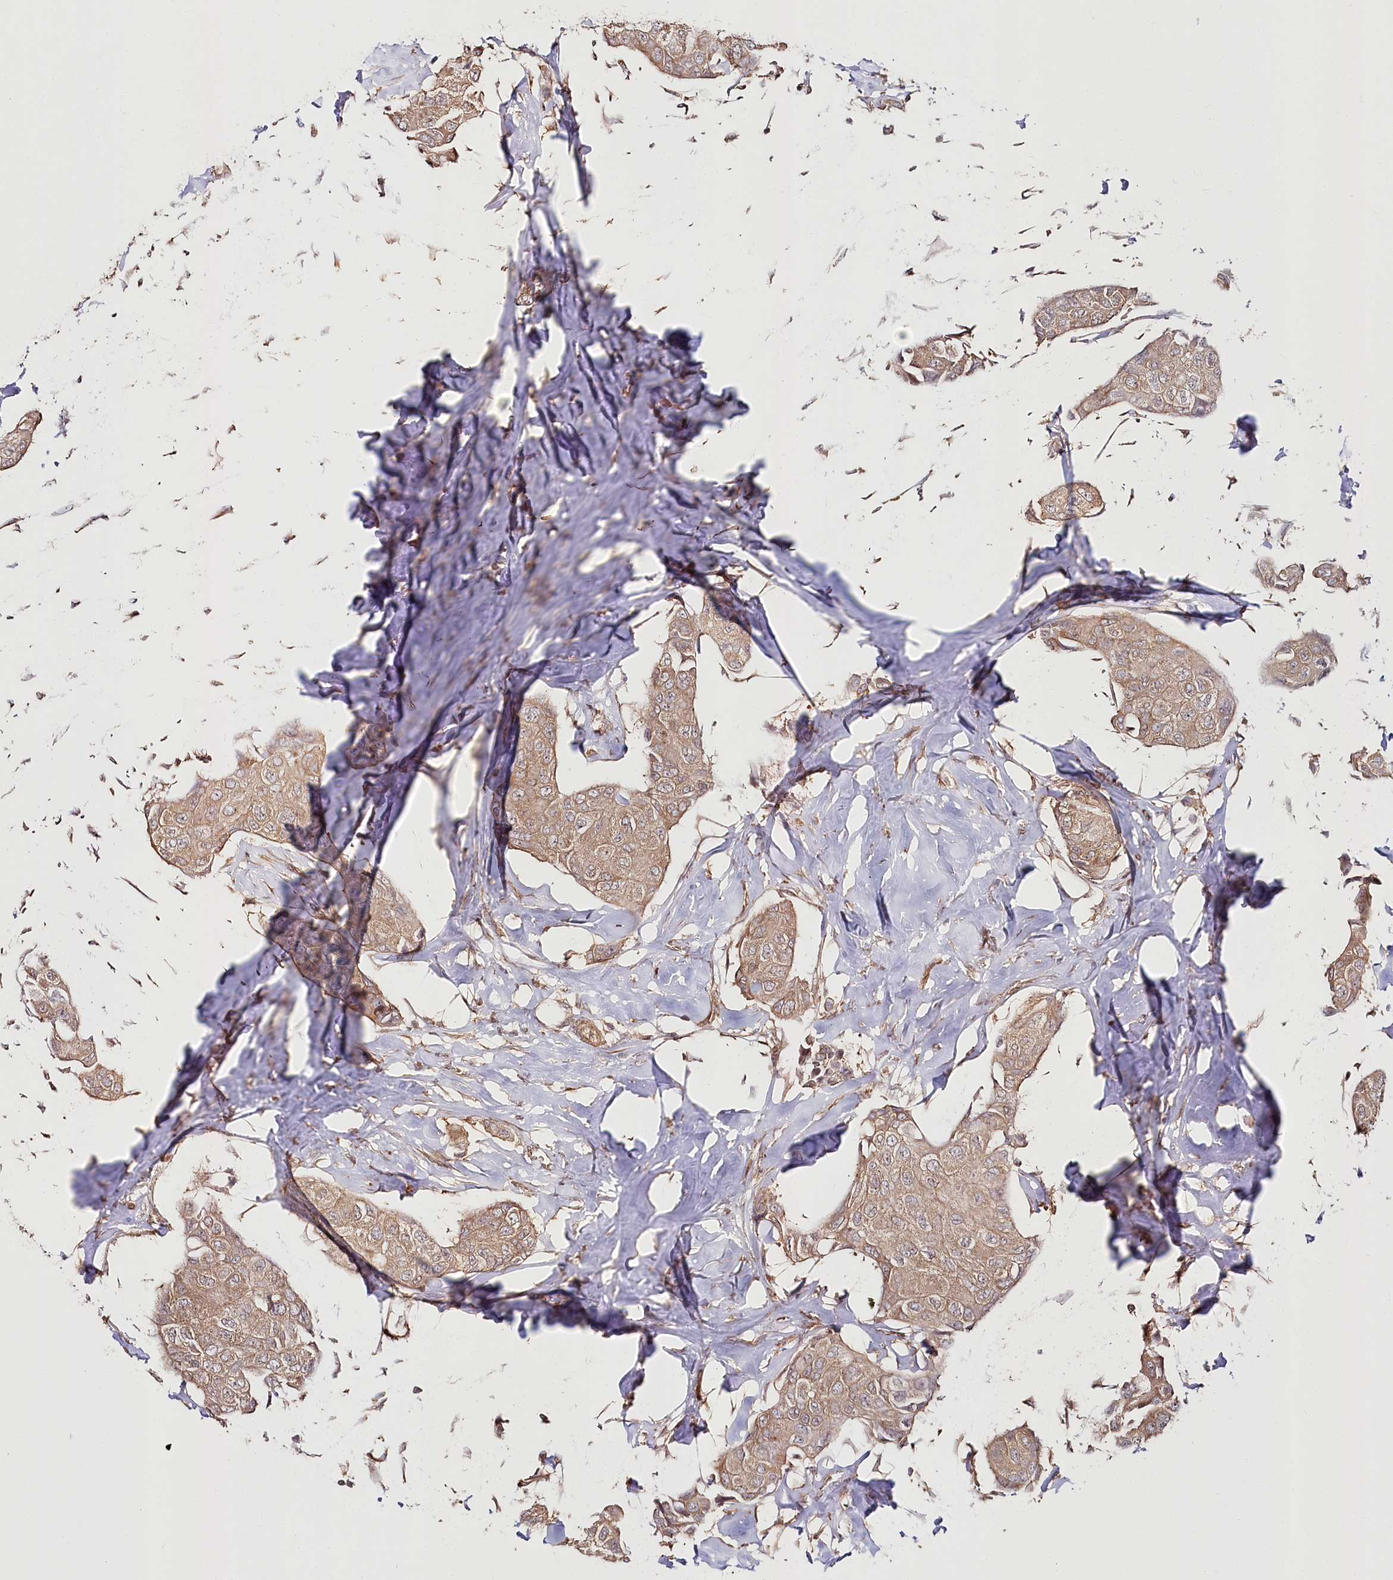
{"staining": {"intensity": "moderate", "quantity": ">75%", "location": "cytoplasmic/membranous"}, "tissue": "breast cancer", "cell_type": "Tumor cells", "image_type": "cancer", "snomed": [{"axis": "morphology", "description": "Duct carcinoma"}, {"axis": "topography", "description": "Breast"}], "caption": "Immunohistochemical staining of breast cancer exhibits medium levels of moderate cytoplasmic/membranous protein staining in approximately >75% of tumor cells.", "gene": "OTUD4", "patient": {"sex": "female", "age": 80}}